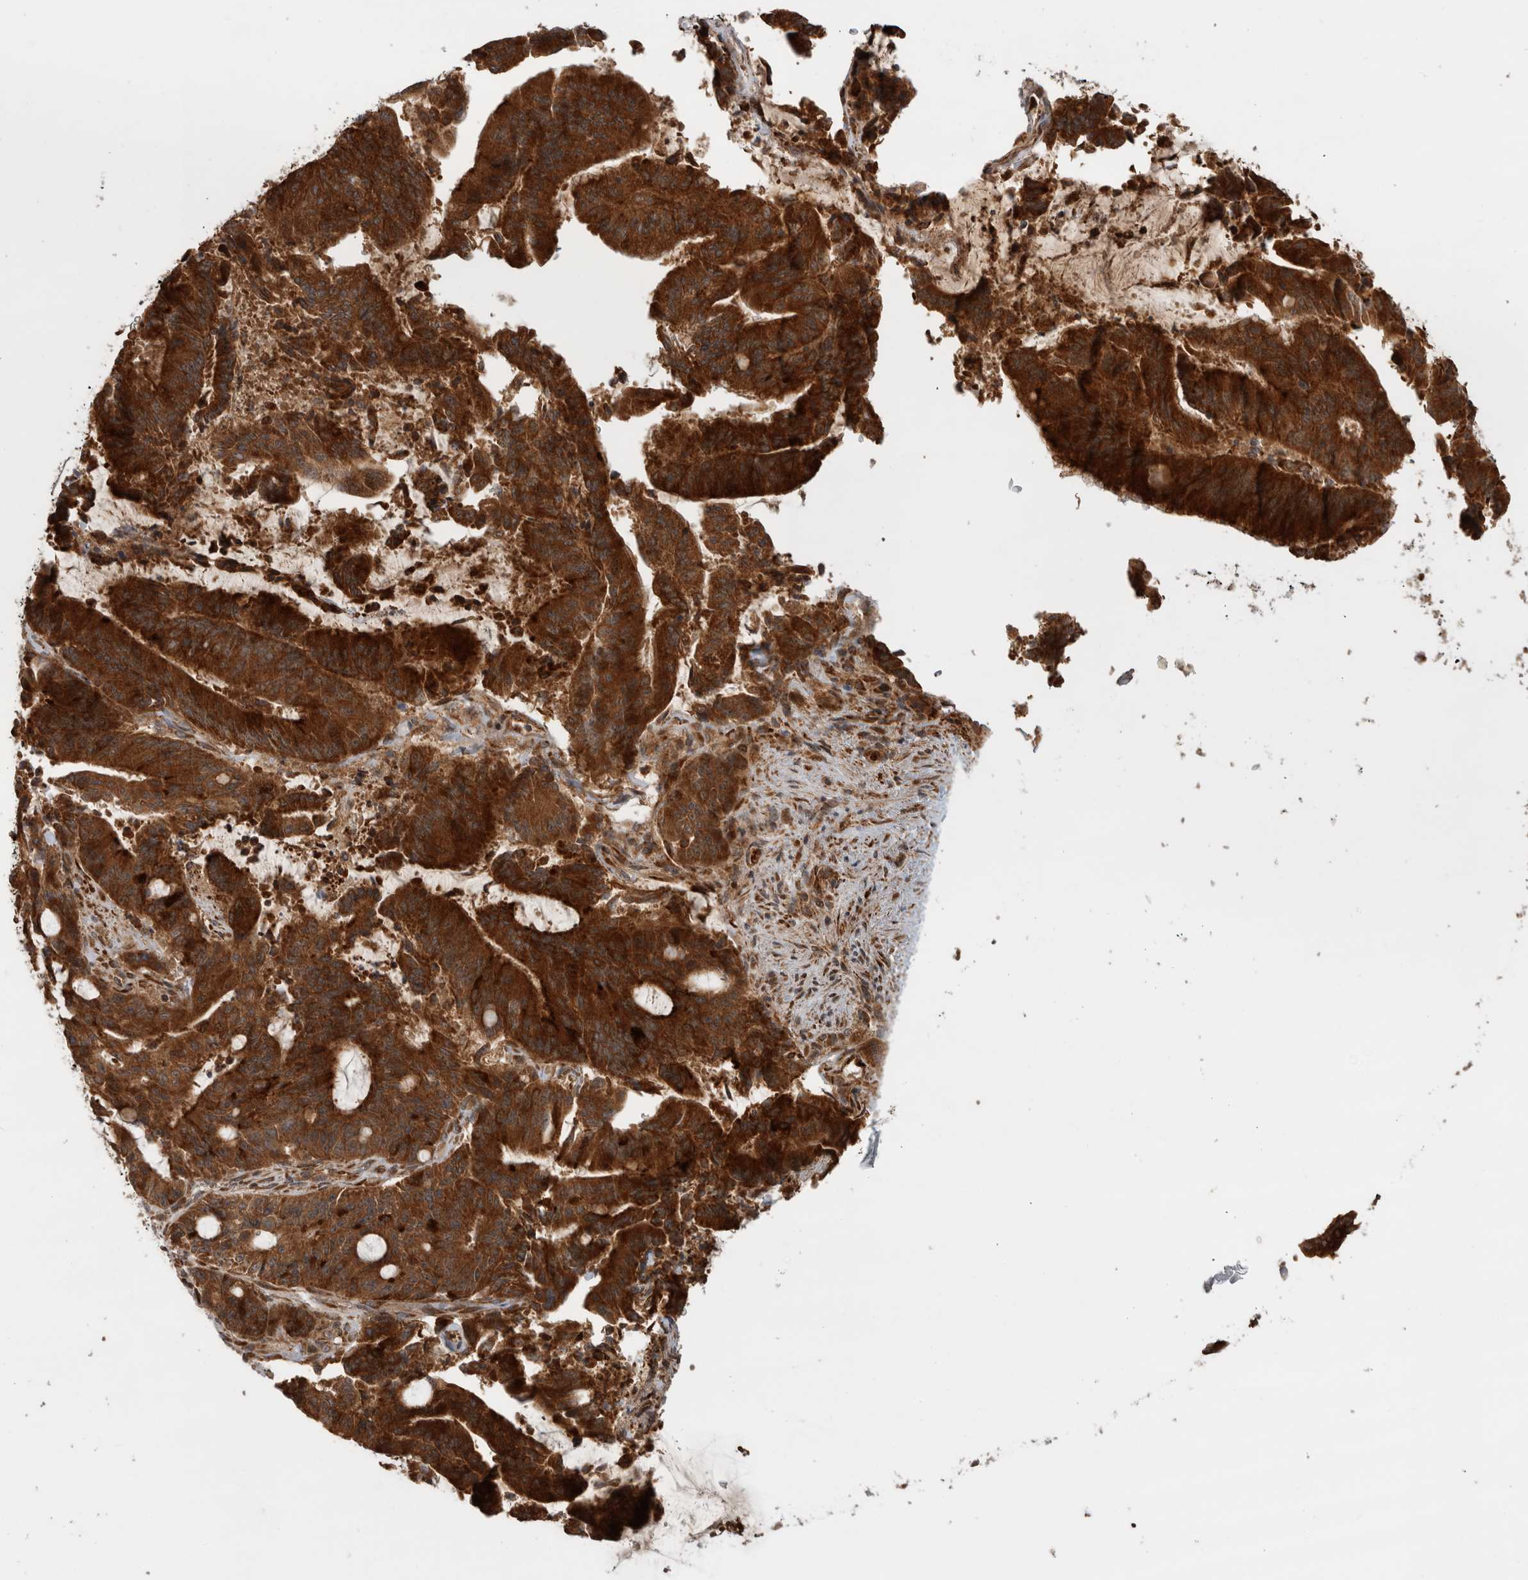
{"staining": {"intensity": "strong", "quantity": ">75%", "location": "cytoplasmic/membranous"}, "tissue": "liver cancer", "cell_type": "Tumor cells", "image_type": "cancer", "snomed": [{"axis": "morphology", "description": "Normal tissue, NOS"}, {"axis": "morphology", "description": "Cholangiocarcinoma"}, {"axis": "topography", "description": "Liver"}, {"axis": "topography", "description": "Peripheral nerve tissue"}], "caption": "The image reveals staining of liver cholangiocarcinoma, revealing strong cytoplasmic/membranous protein positivity (brown color) within tumor cells.", "gene": "TUBD1", "patient": {"sex": "female", "age": 73}}